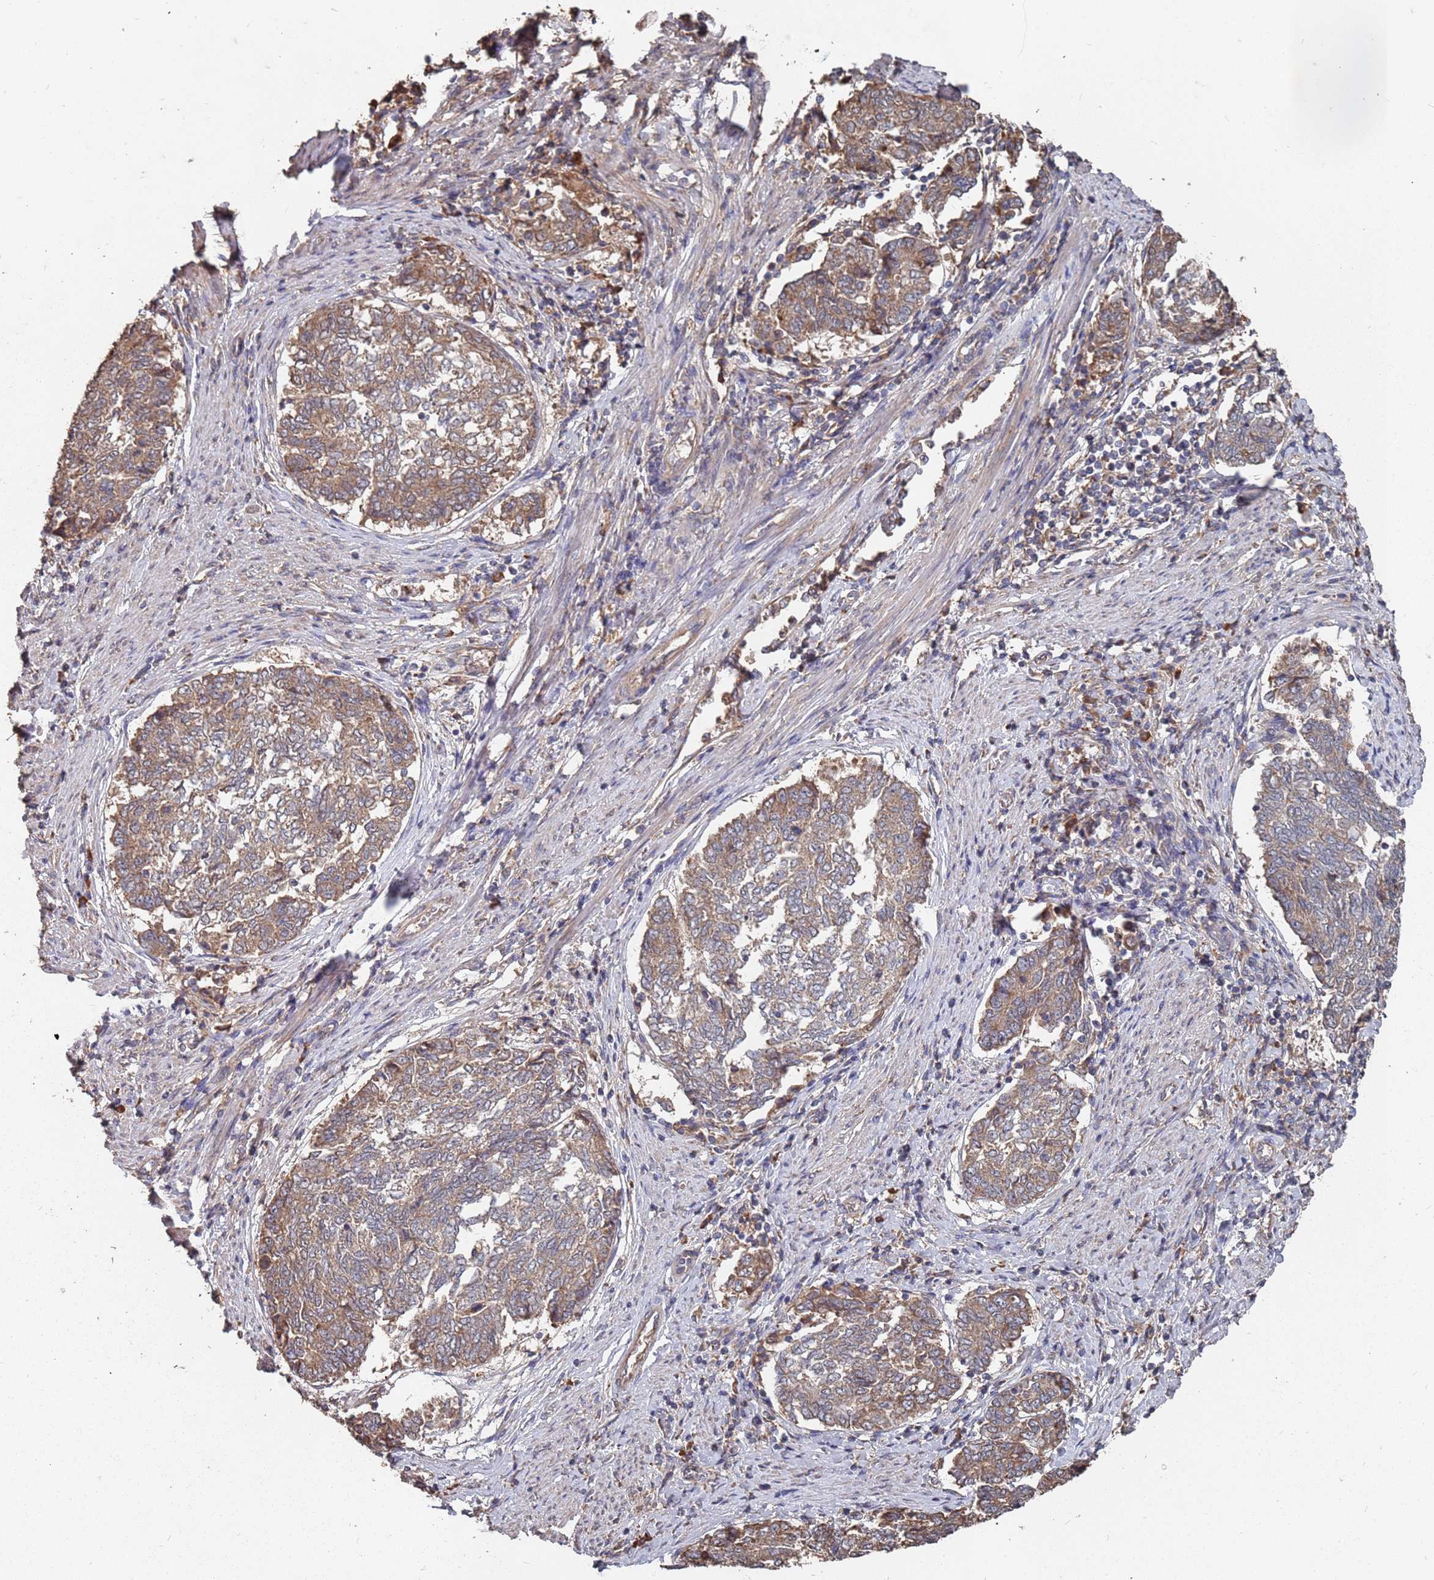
{"staining": {"intensity": "moderate", "quantity": ">75%", "location": "cytoplasmic/membranous"}, "tissue": "endometrial cancer", "cell_type": "Tumor cells", "image_type": "cancer", "snomed": [{"axis": "morphology", "description": "Adenocarcinoma, NOS"}, {"axis": "topography", "description": "Endometrium"}], "caption": "There is medium levels of moderate cytoplasmic/membranous staining in tumor cells of endometrial cancer, as demonstrated by immunohistochemical staining (brown color).", "gene": "ATG5", "patient": {"sex": "female", "age": 80}}